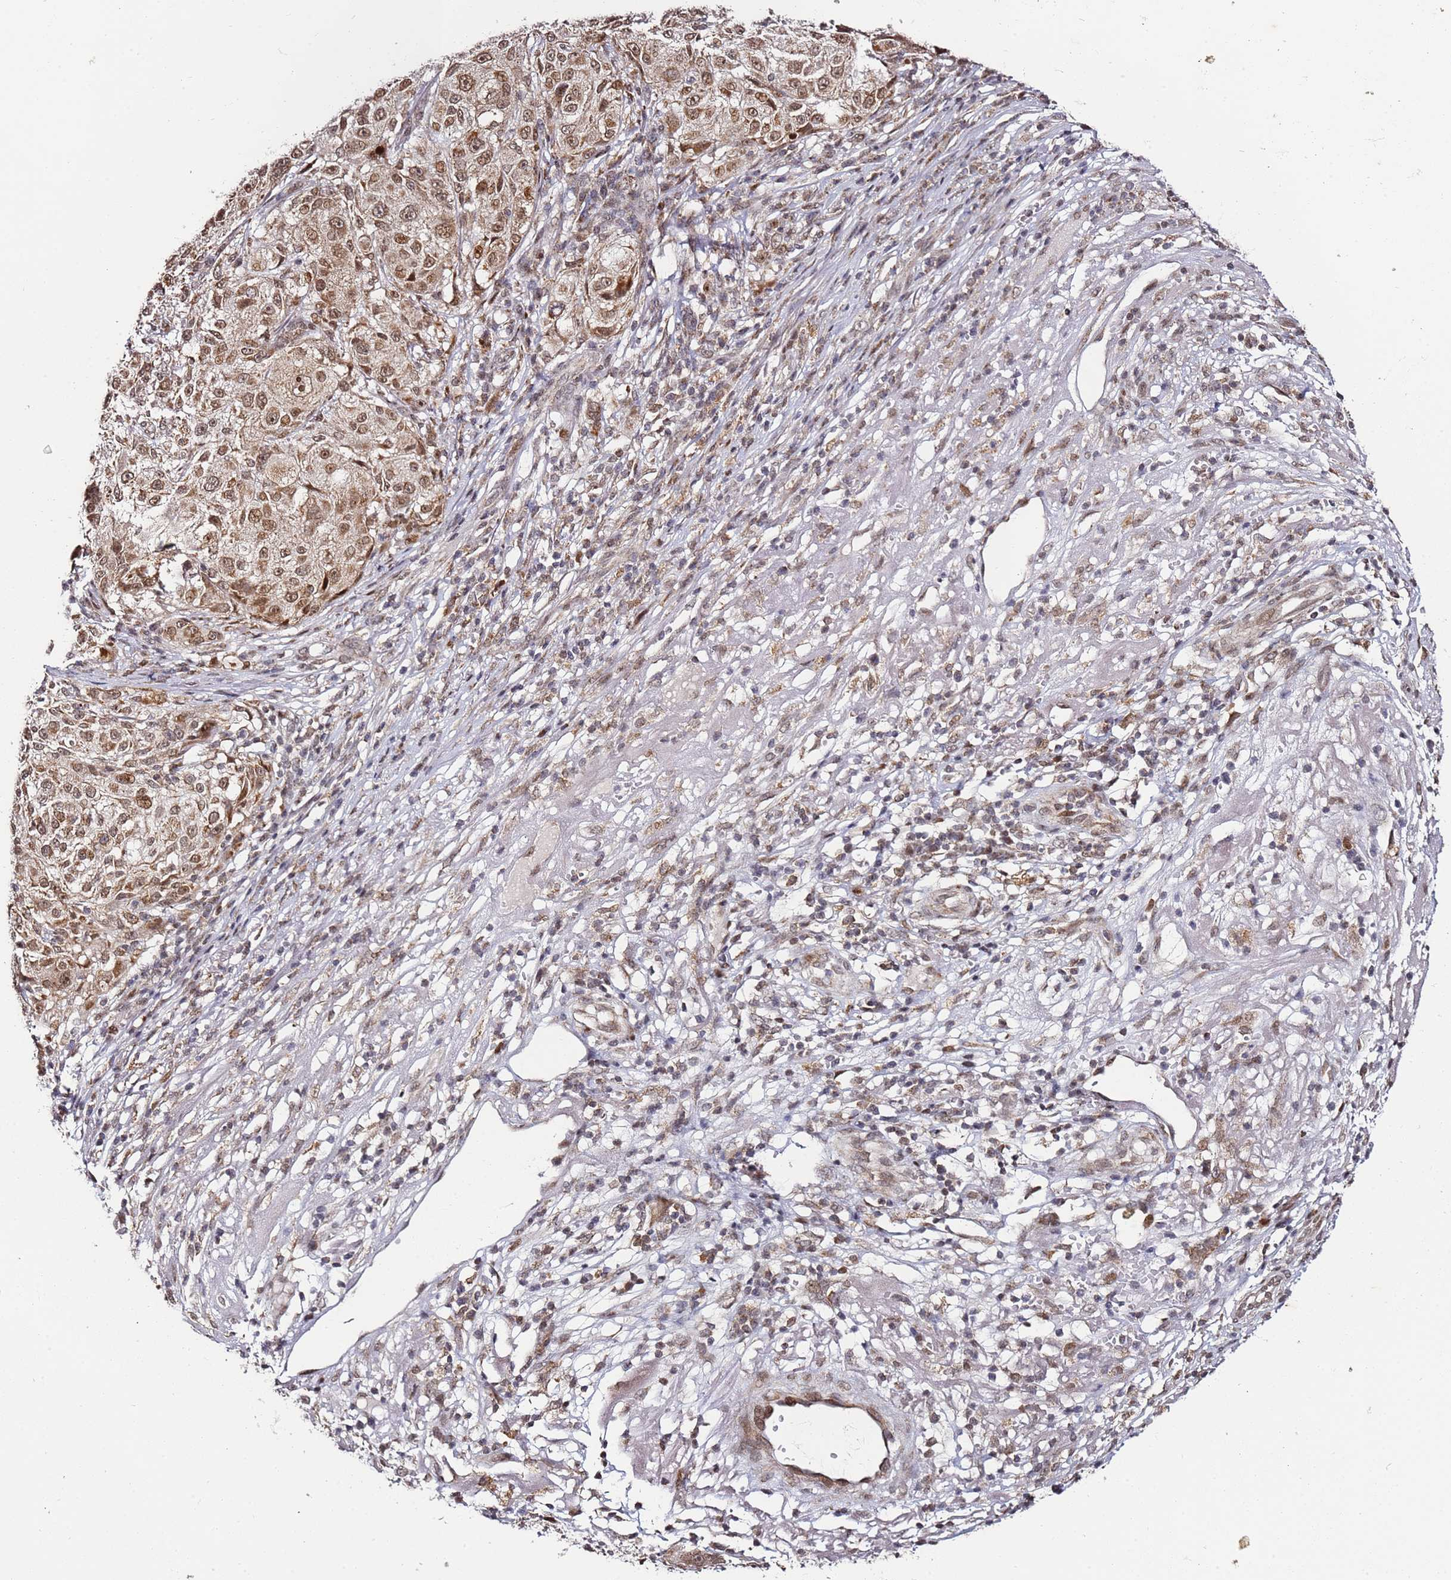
{"staining": {"intensity": "moderate", "quantity": ">75%", "location": "cytoplasmic/membranous,nuclear"}, "tissue": "melanoma", "cell_type": "Tumor cells", "image_type": "cancer", "snomed": [{"axis": "morphology", "description": "Necrosis, NOS"}, {"axis": "morphology", "description": "Malignant melanoma, NOS"}, {"axis": "topography", "description": "Skin"}], "caption": "Immunohistochemical staining of human melanoma reveals medium levels of moderate cytoplasmic/membranous and nuclear positivity in approximately >75% of tumor cells.", "gene": "TP53AIP1", "patient": {"sex": "female", "age": 87}}